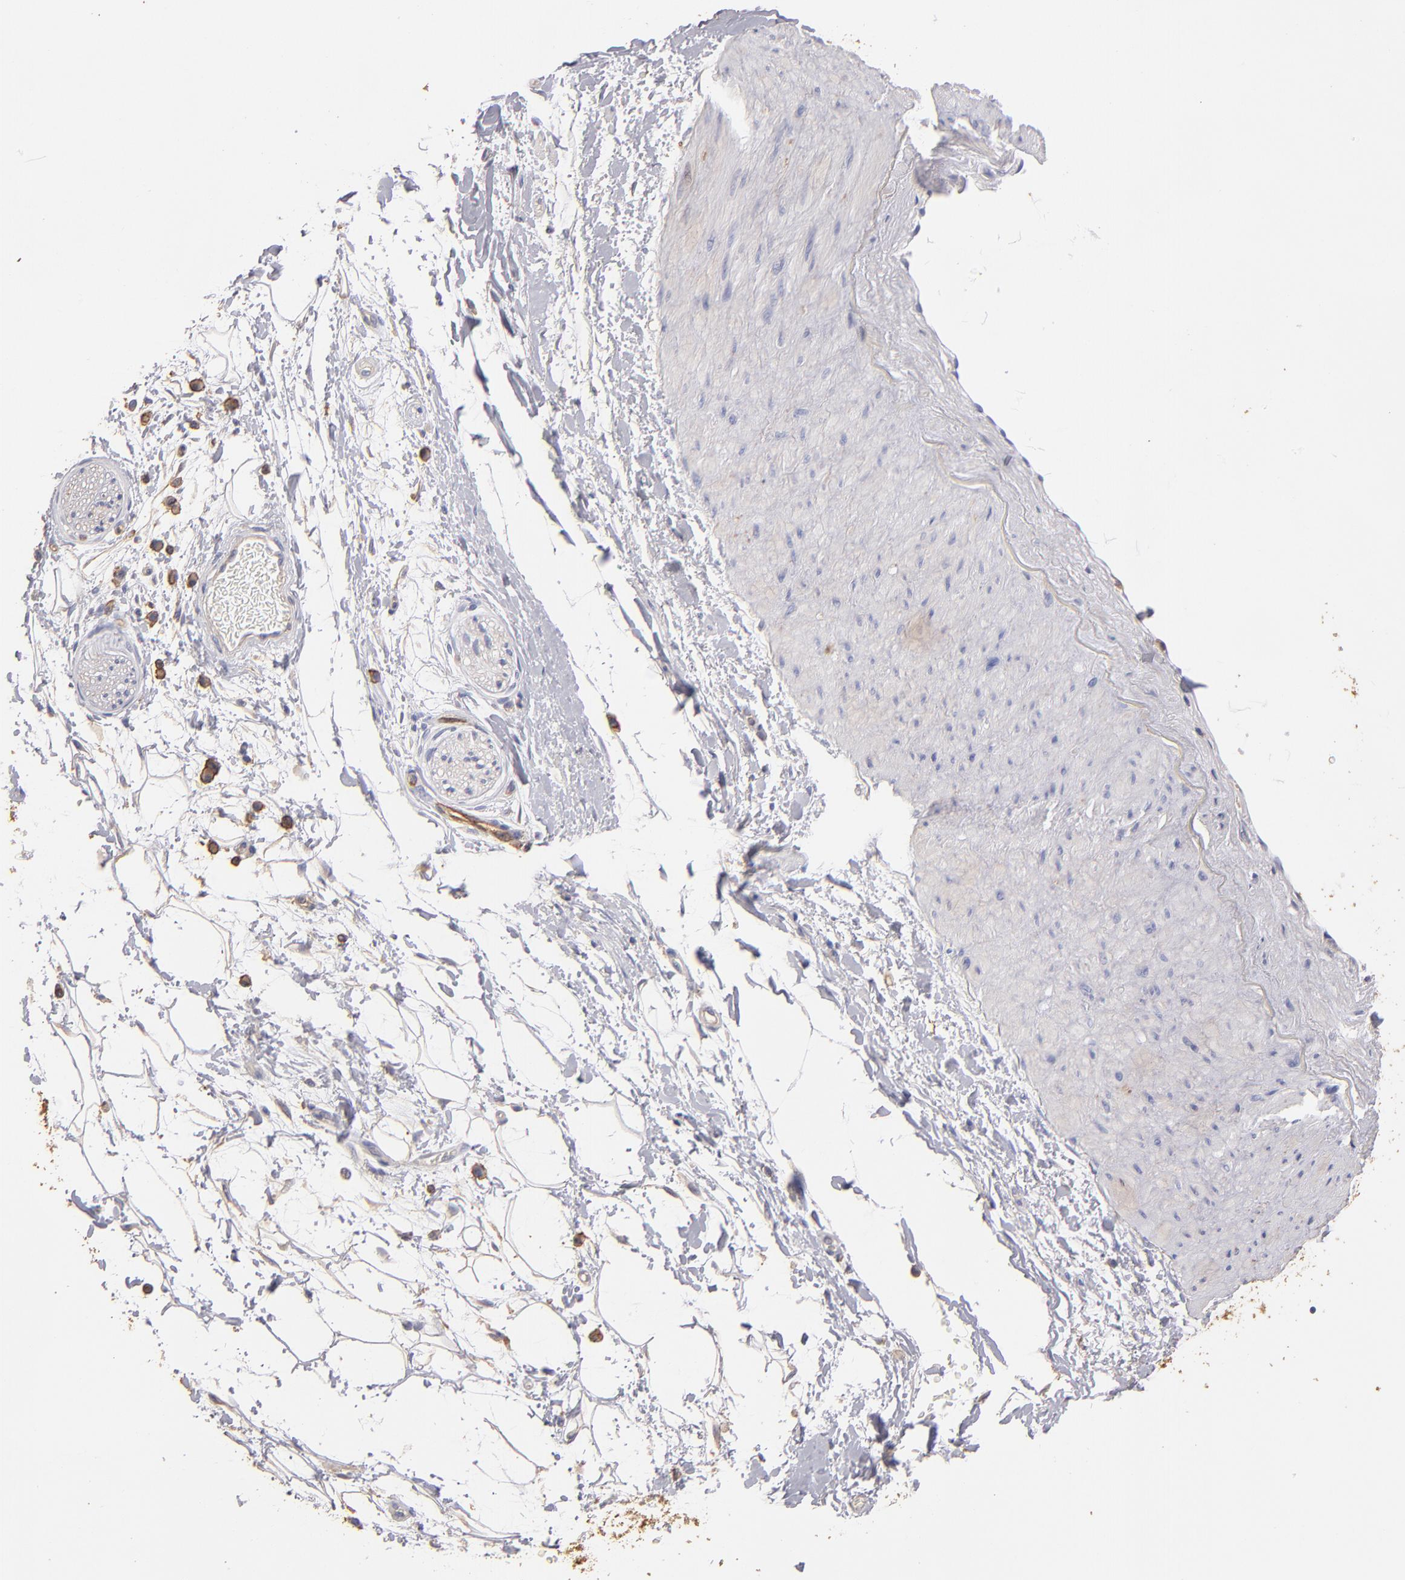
{"staining": {"intensity": "weak", "quantity": ">75%", "location": "cytoplasmic/membranous"}, "tissue": "adipose tissue", "cell_type": "Adipocytes", "image_type": "normal", "snomed": [{"axis": "morphology", "description": "Normal tissue, NOS"}, {"axis": "topography", "description": "Soft tissue"}], "caption": "A photomicrograph of adipose tissue stained for a protein displays weak cytoplasmic/membranous brown staining in adipocytes.", "gene": "ABCB1", "patient": {"sex": "male", "age": 72}}